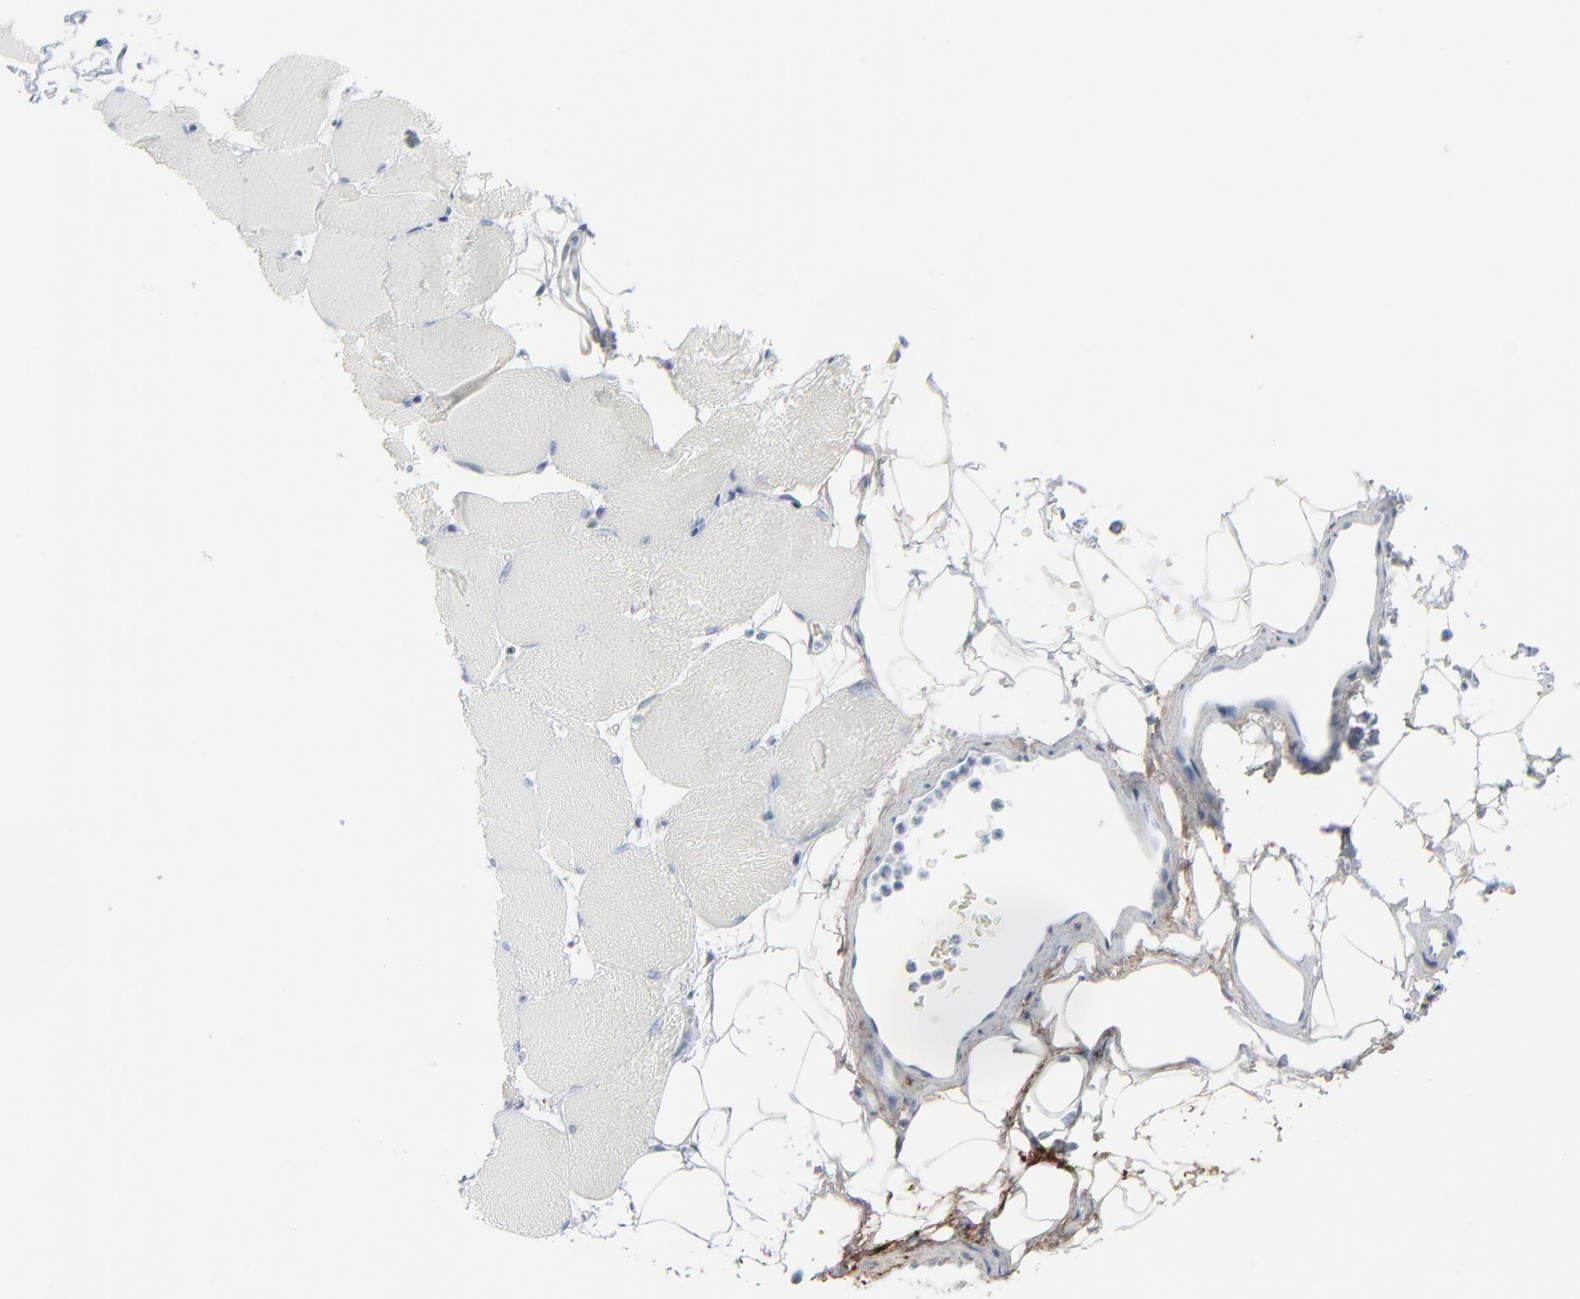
{"staining": {"intensity": "moderate", "quantity": "<25%", "location": "cytoplasmic/membranous"}, "tissue": "skeletal muscle", "cell_type": "Myocytes", "image_type": "normal", "snomed": [{"axis": "morphology", "description": "Normal tissue, NOS"}, {"axis": "topography", "description": "Skeletal muscle"}, {"axis": "topography", "description": "Parathyroid gland"}], "caption": "High-power microscopy captured an IHC histopathology image of unremarkable skeletal muscle, revealing moderate cytoplasmic/membranous expression in about <25% of myocytes.", "gene": "BGN", "patient": {"sex": "female", "age": 37}}